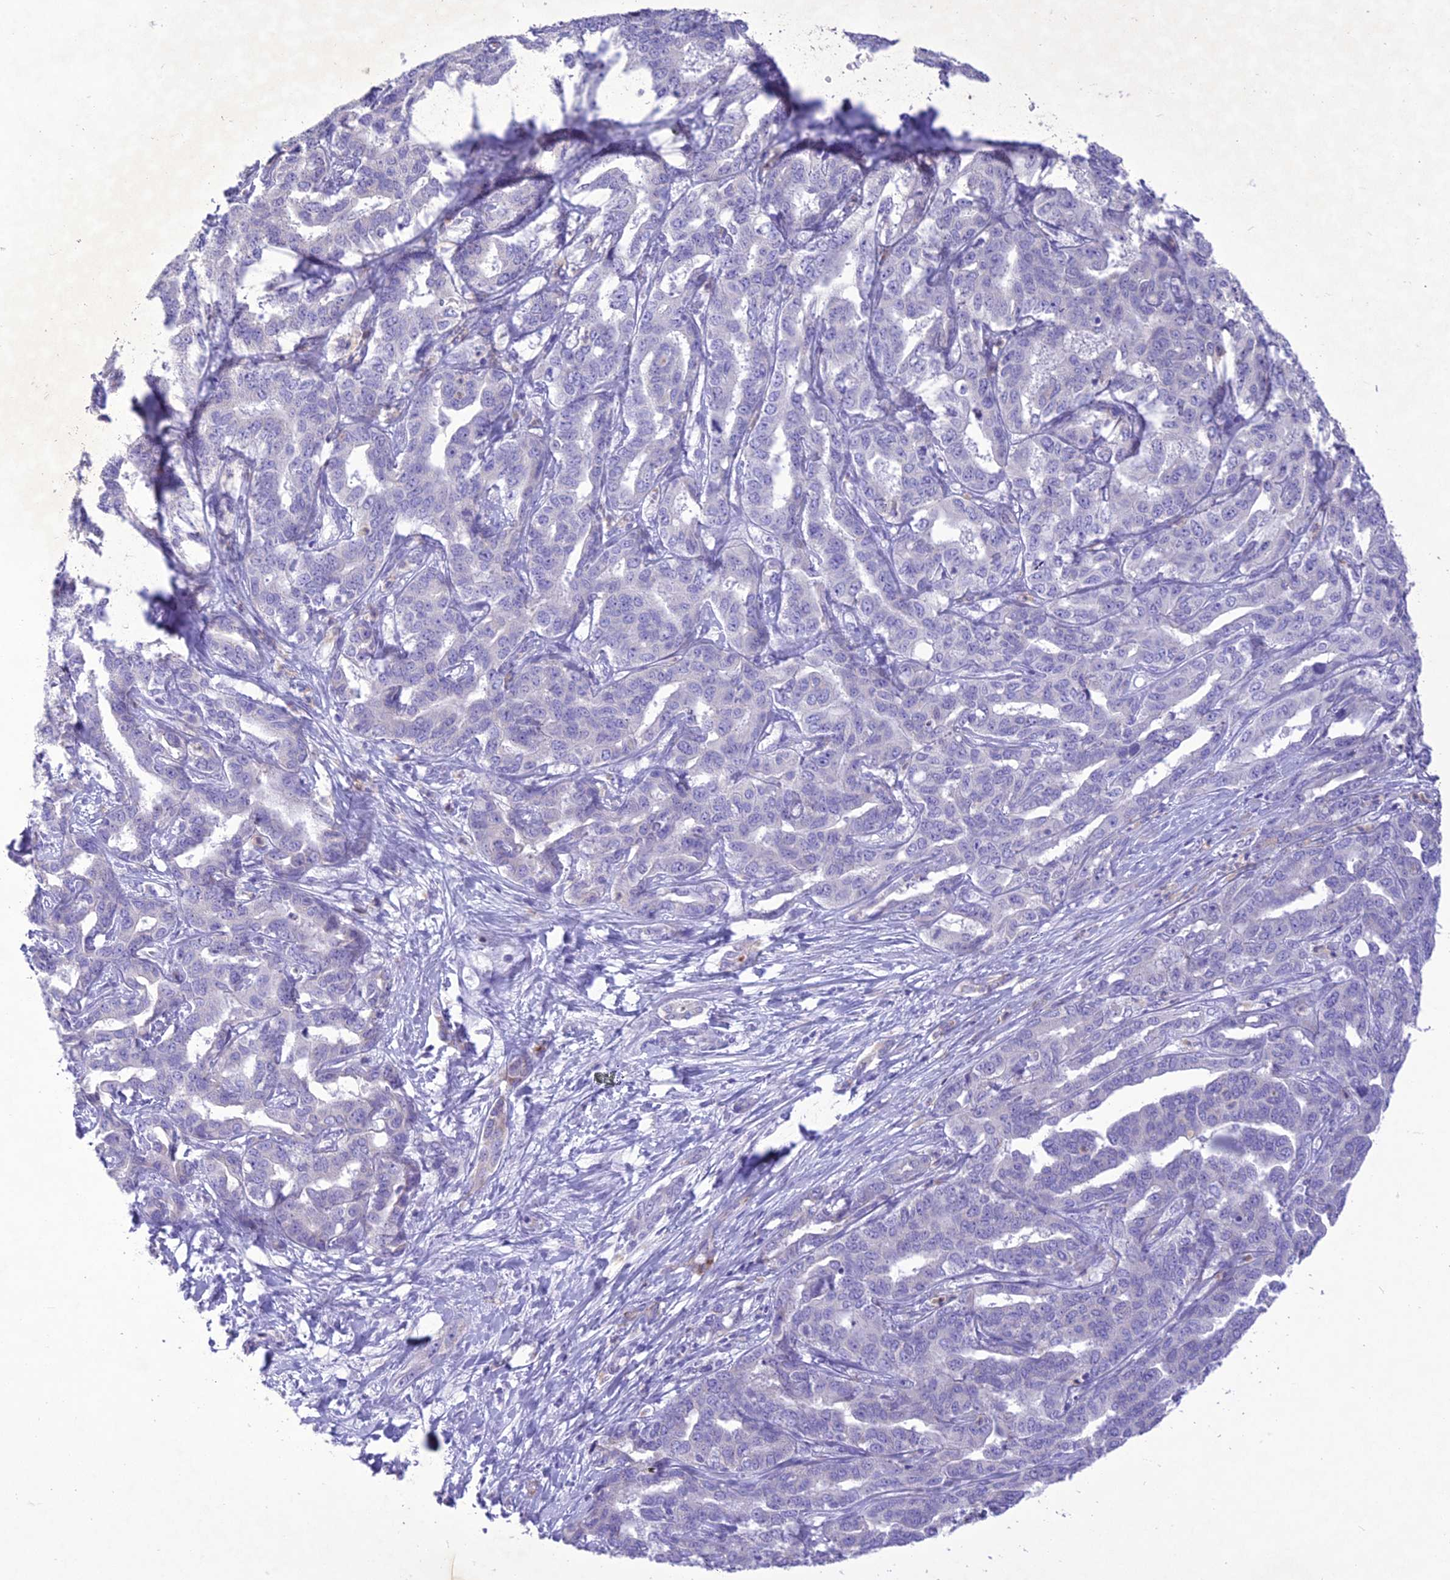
{"staining": {"intensity": "negative", "quantity": "none", "location": "none"}, "tissue": "liver cancer", "cell_type": "Tumor cells", "image_type": "cancer", "snomed": [{"axis": "morphology", "description": "Cholangiocarcinoma"}, {"axis": "topography", "description": "Liver"}], "caption": "IHC image of neoplastic tissue: human cholangiocarcinoma (liver) stained with DAB (3,3'-diaminobenzidine) displays no significant protein positivity in tumor cells.", "gene": "SLC13A5", "patient": {"sex": "male", "age": 59}}